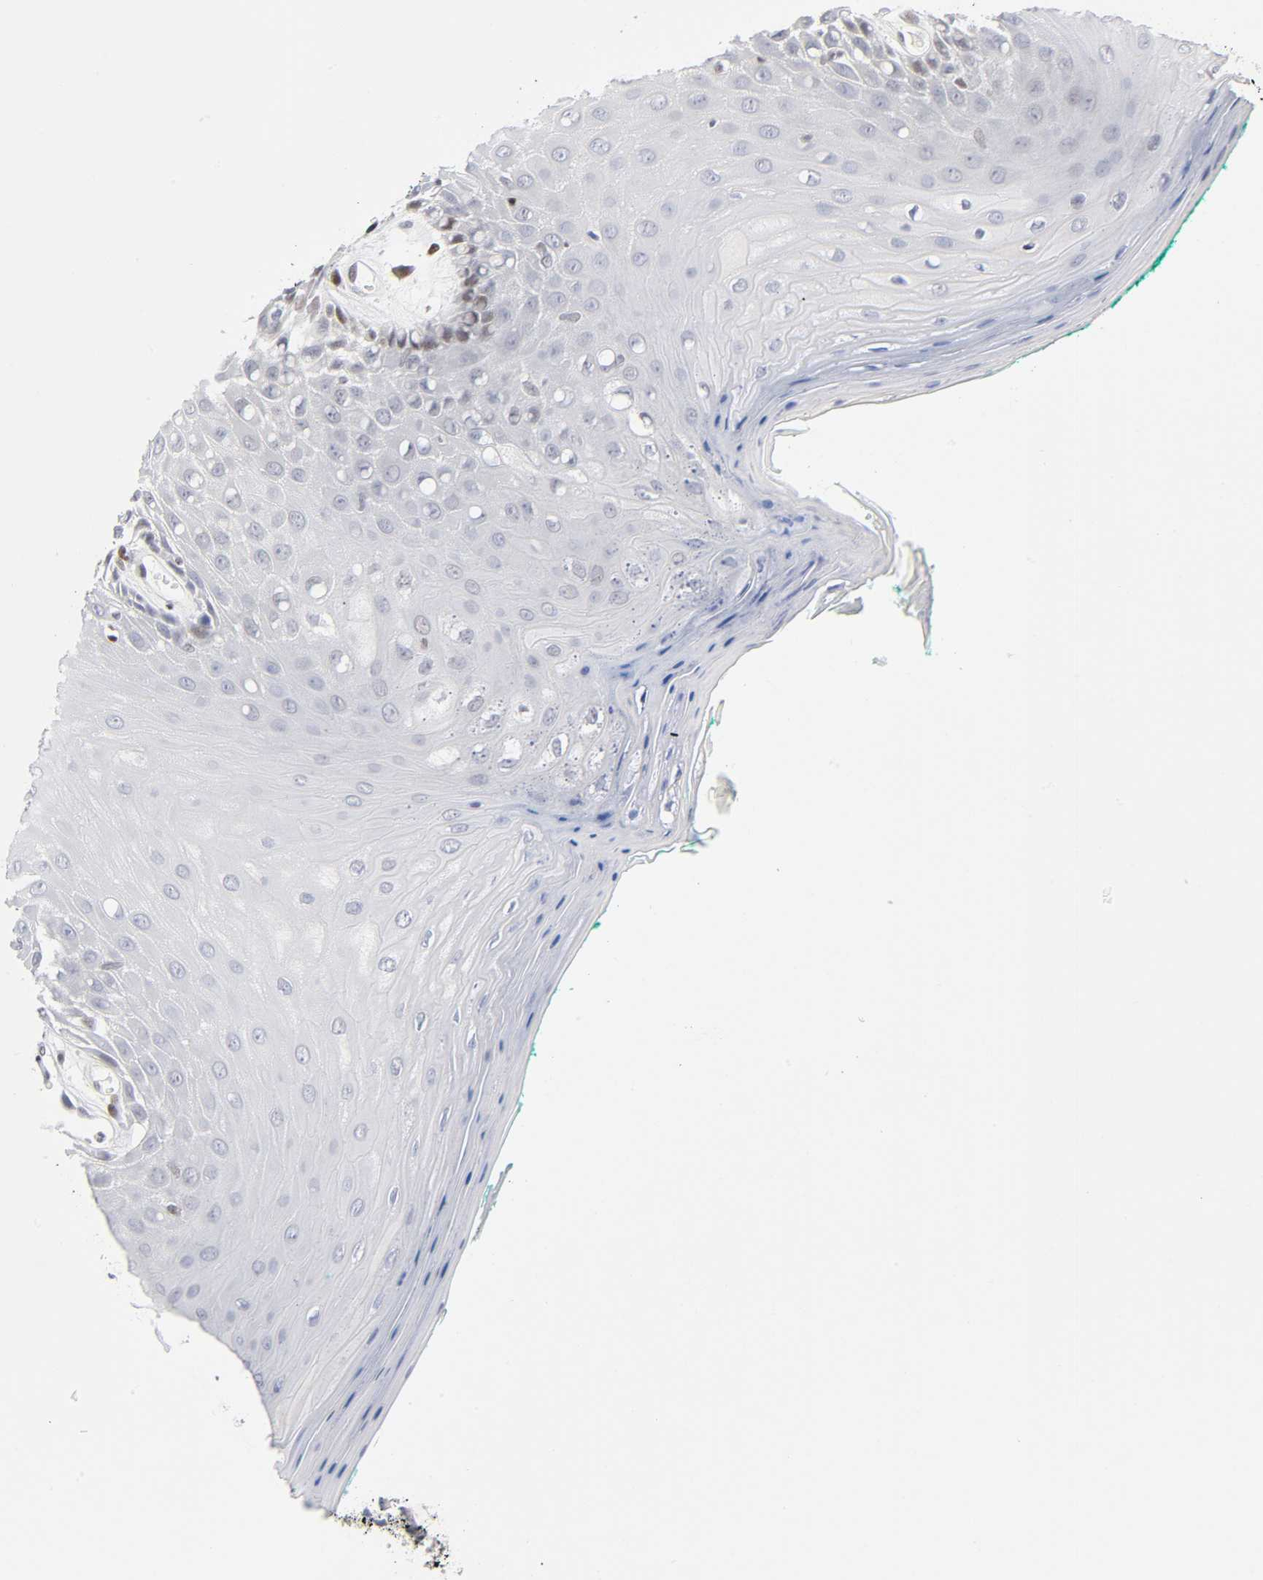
{"staining": {"intensity": "moderate", "quantity": "<25%", "location": "nuclear"}, "tissue": "oral mucosa", "cell_type": "Squamous epithelial cells", "image_type": "normal", "snomed": [{"axis": "morphology", "description": "Normal tissue, NOS"}, {"axis": "morphology", "description": "Squamous cell carcinoma, NOS"}, {"axis": "topography", "description": "Skeletal muscle"}, {"axis": "topography", "description": "Oral tissue"}, {"axis": "topography", "description": "Head-Neck"}], "caption": "Moderate nuclear protein positivity is seen in approximately <25% of squamous epithelial cells in oral mucosa.", "gene": "SP3", "patient": {"sex": "female", "age": 84}}